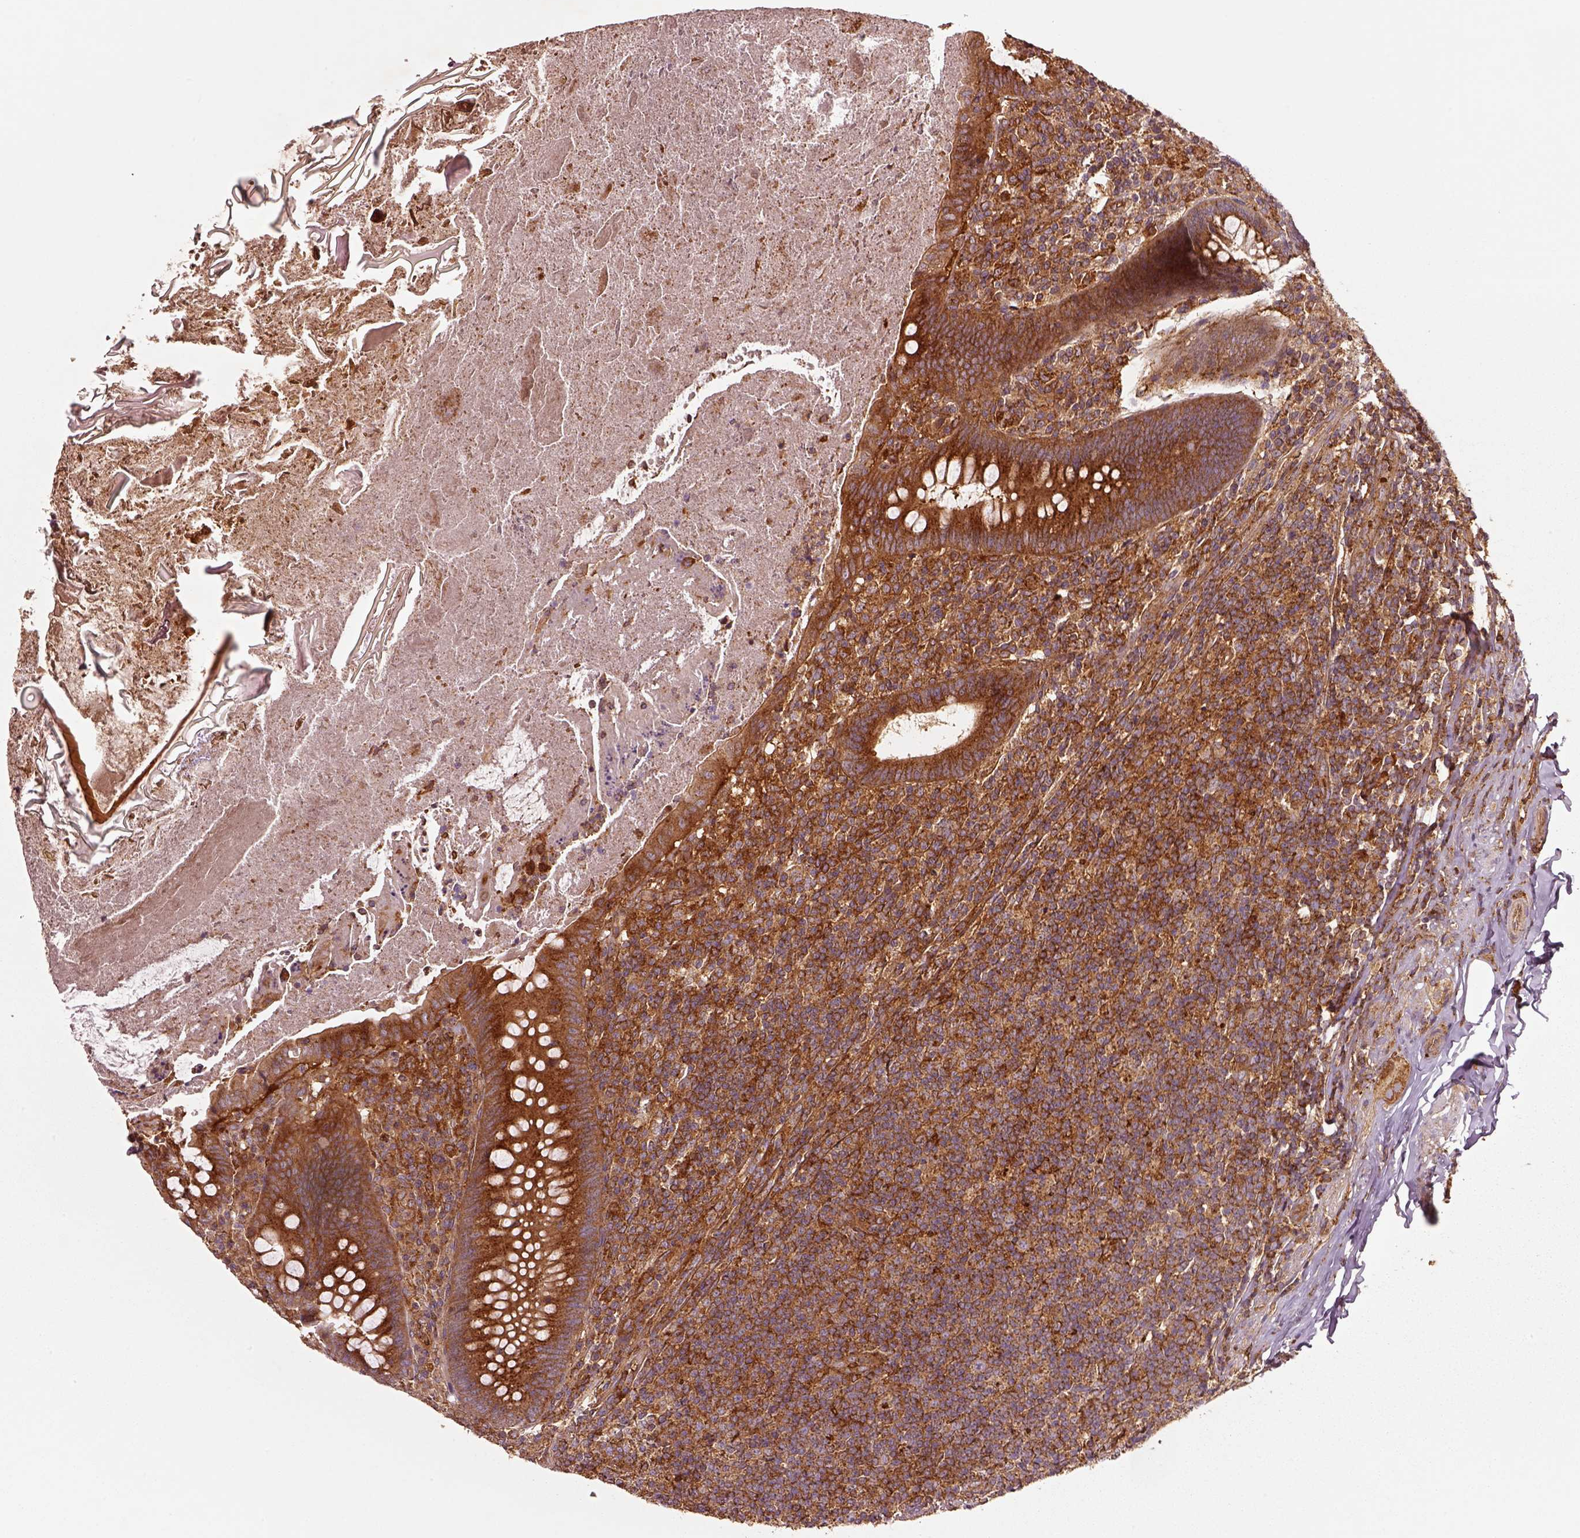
{"staining": {"intensity": "strong", "quantity": ">75%", "location": "cytoplasmic/membranous"}, "tissue": "appendix", "cell_type": "Glandular cells", "image_type": "normal", "snomed": [{"axis": "morphology", "description": "Normal tissue, NOS"}, {"axis": "topography", "description": "Appendix"}], "caption": "Brown immunohistochemical staining in normal human appendix displays strong cytoplasmic/membranous staining in about >75% of glandular cells. (DAB (3,3'-diaminobenzidine) IHC with brightfield microscopy, high magnification).", "gene": "WASHC2A", "patient": {"sex": "male", "age": 47}}